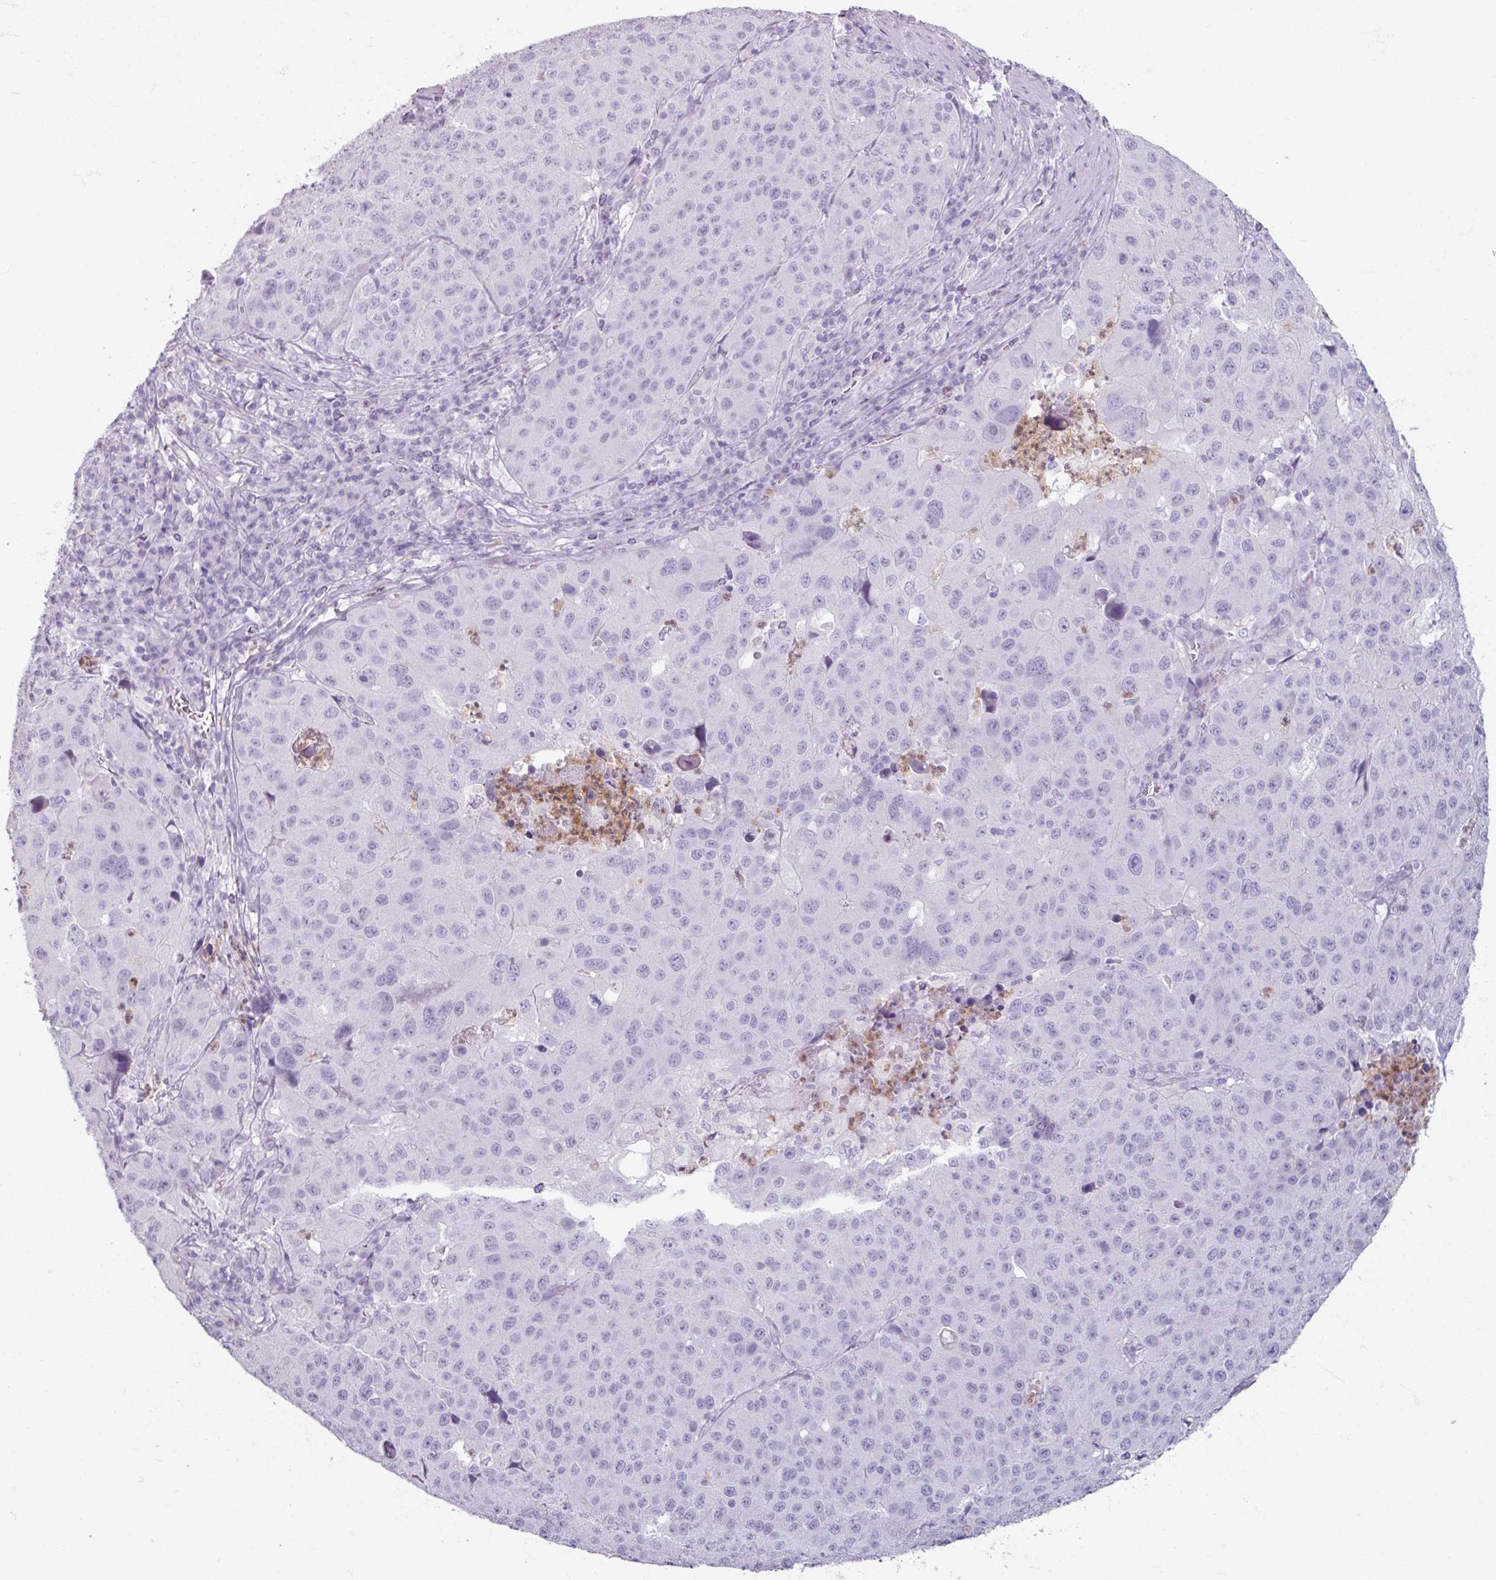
{"staining": {"intensity": "negative", "quantity": "none", "location": "none"}, "tissue": "stomach cancer", "cell_type": "Tumor cells", "image_type": "cancer", "snomed": [{"axis": "morphology", "description": "Adenocarcinoma, NOS"}, {"axis": "topography", "description": "Stomach"}], "caption": "IHC of human stomach cancer exhibits no staining in tumor cells.", "gene": "ARG1", "patient": {"sex": "male", "age": 71}}